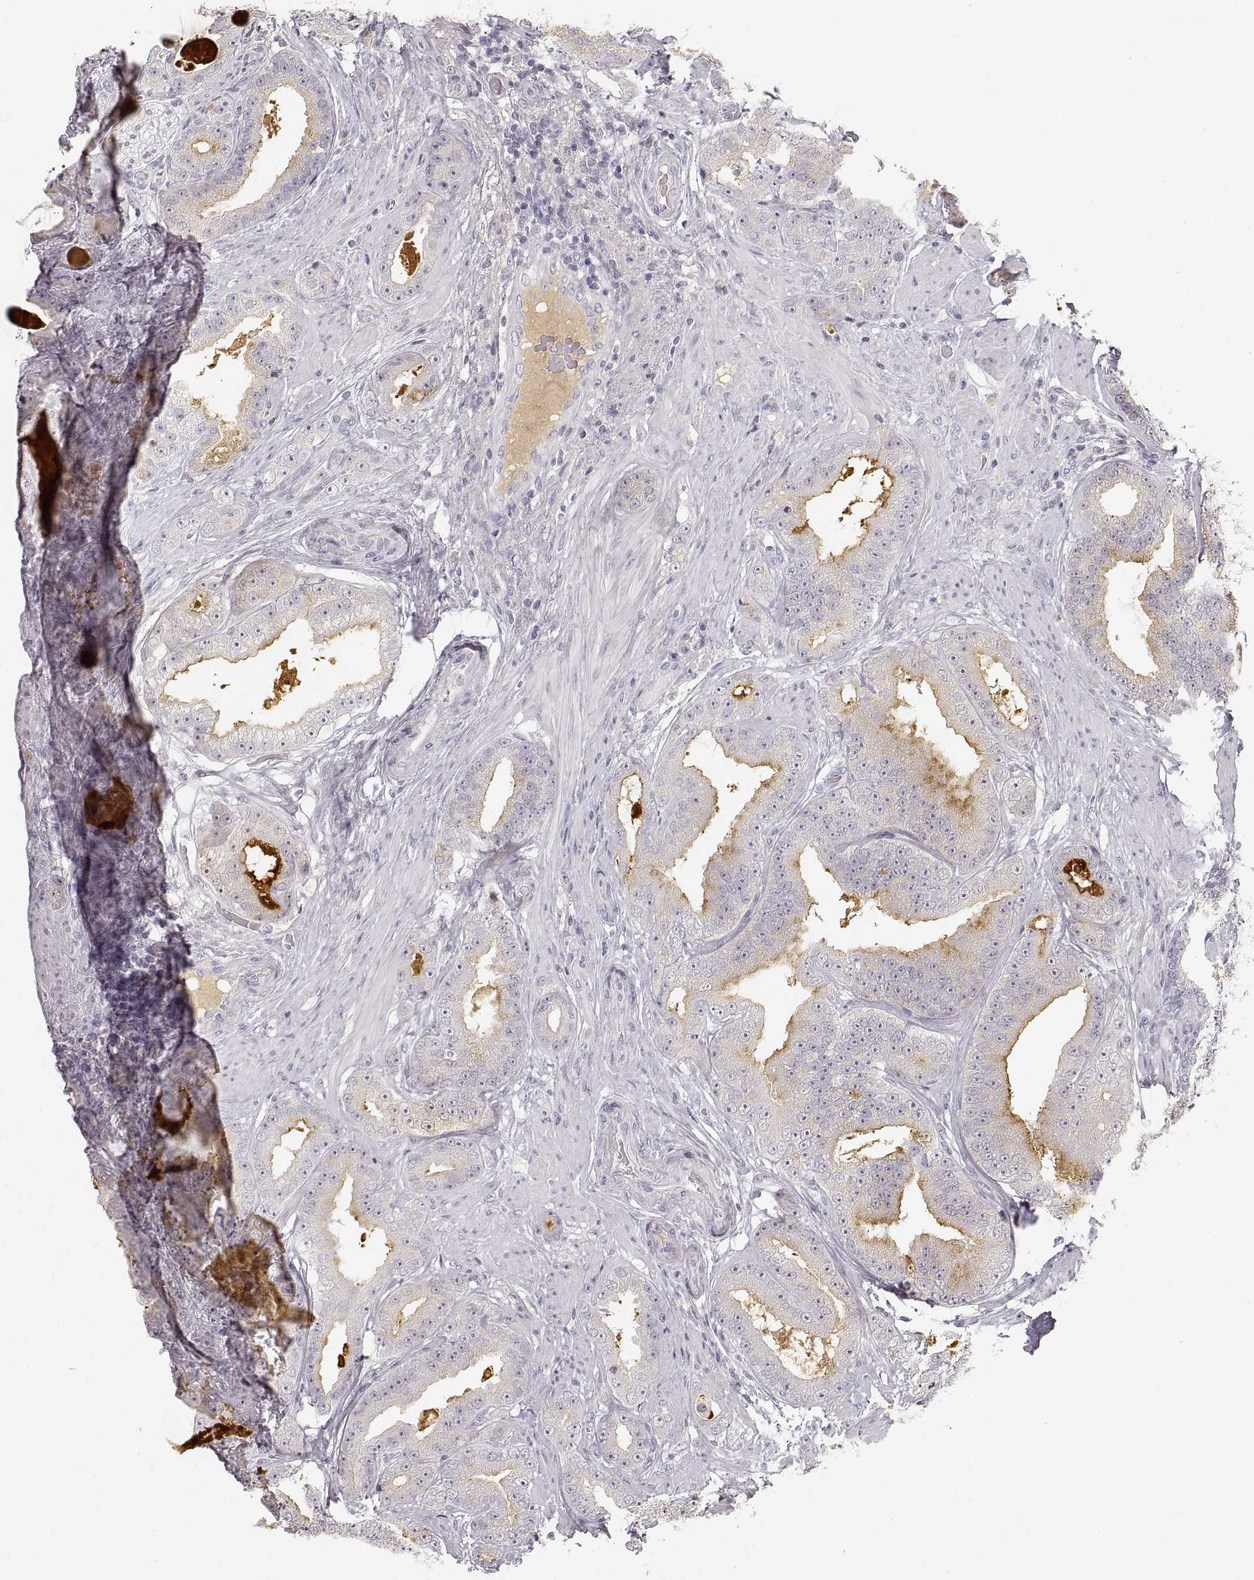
{"staining": {"intensity": "moderate", "quantity": "25%-75%", "location": "cytoplasmic/membranous"}, "tissue": "prostate cancer", "cell_type": "Tumor cells", "image_type": "cancer", "snomed": [{"axis": "morphology", "description": "Adenocarcinoma, Low grade"}, {"axis": "topography", "description": "Prostate"}], "caption": "A brown stain highlights moderate cytoplasmic/membranous staining of a protein in human prostate cancer (adenocarcinoma (low-grade)) tumor cells. Using DAB (3,3'-diaminobenzidine) (brown) and hematoxylin (blue) stains, captured at high magnification using brightfield microscopy.", "gene": "RUNDC3A", "patient": {"sex": "male", "age": 60}}